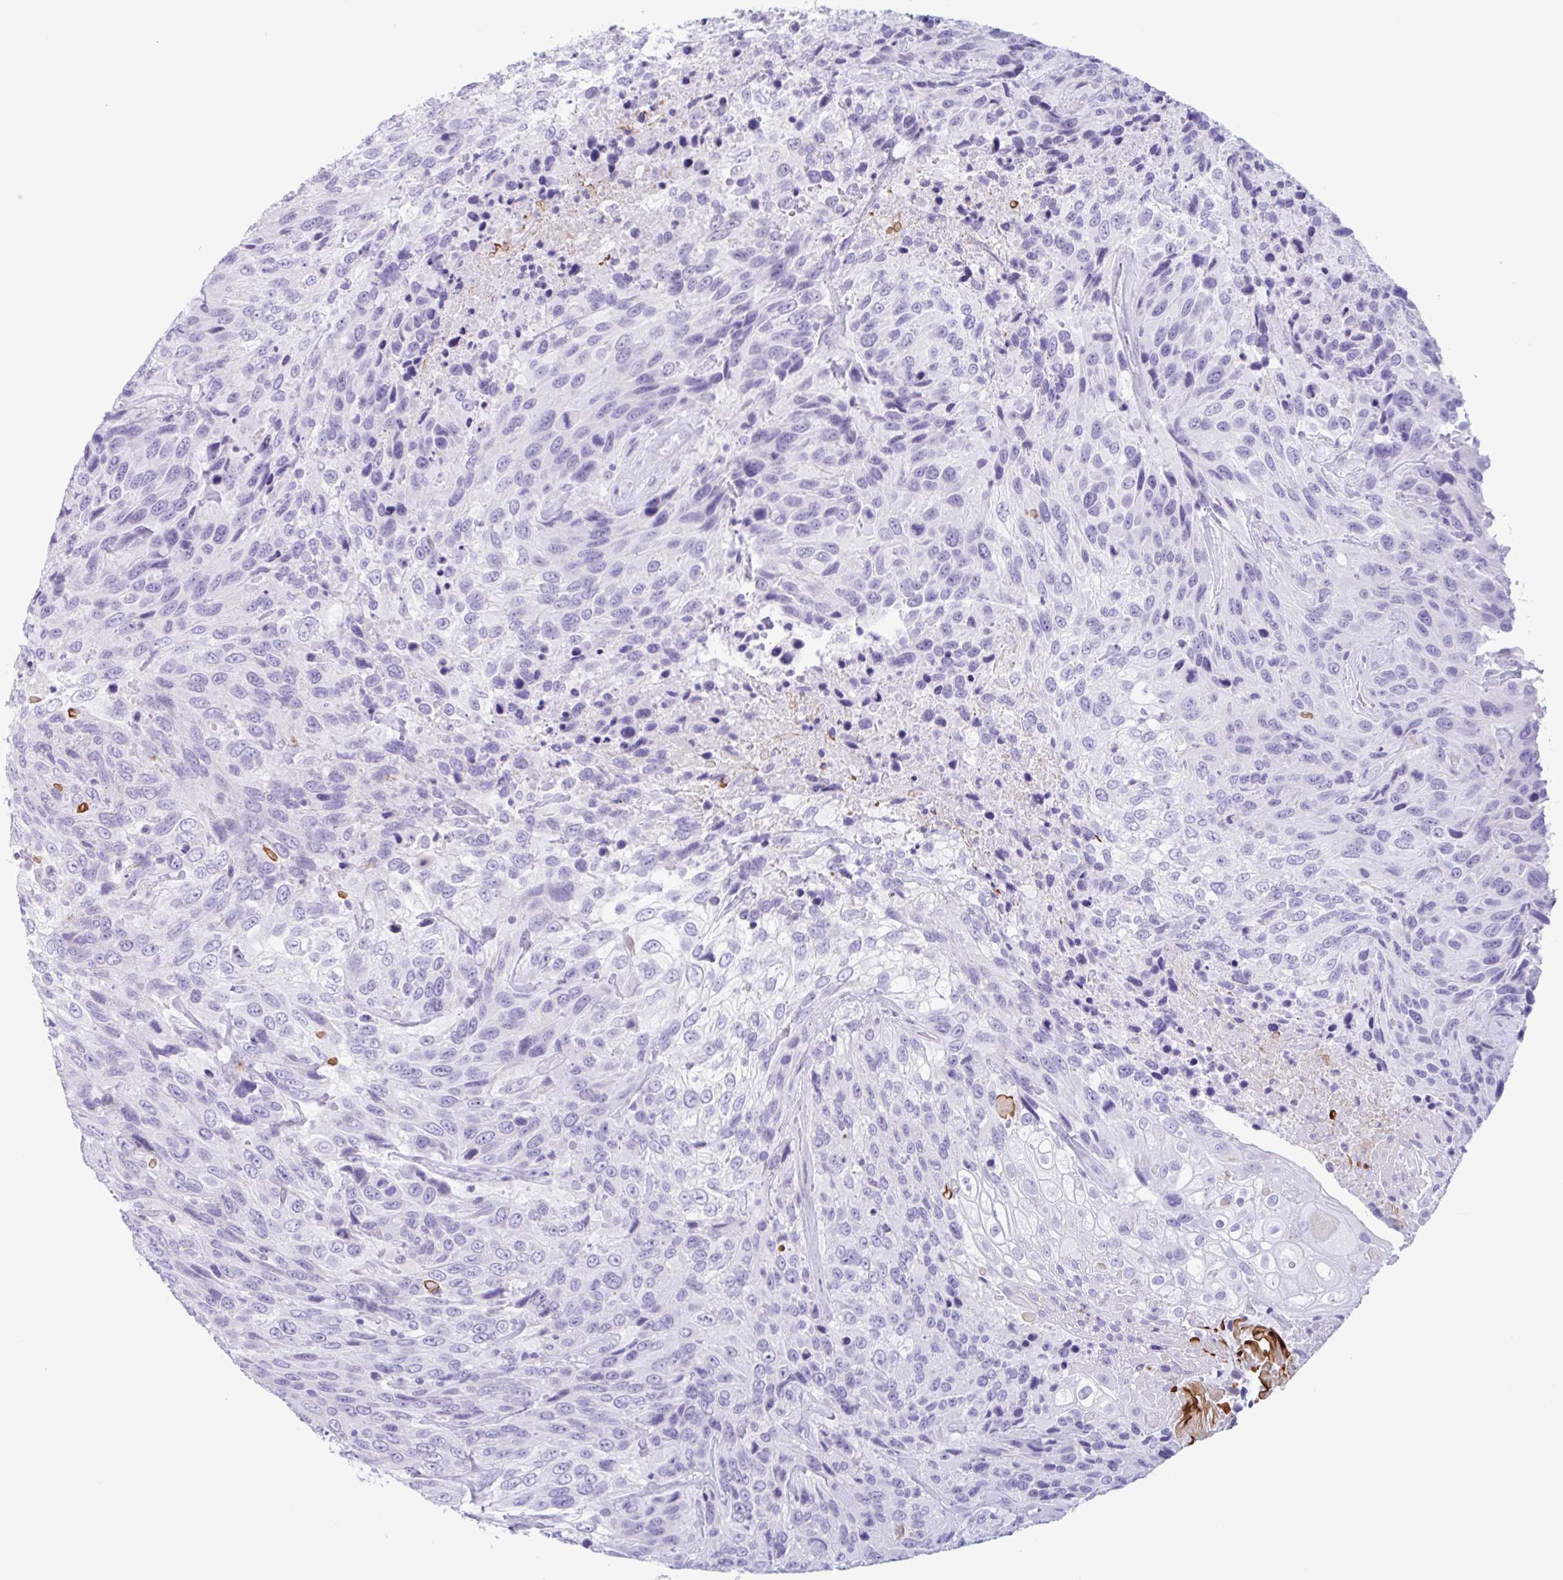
{"staining": {"intensity": "negative", "quantity": "none", "location": "none"}, "tissue": "urothelial cancer", "cell_type": "Tumor cells", "image_type": "cancer", "snomed": [{"axis": "morphology", "description": "Urothelial carcinoma, High grade"}, {"axis": "topography", "description": "Urinary bladder"}], "caption": "Tumor cells are negative for protein expression in human urothelial cancer.", "gene": "DTWD2", "patient": {"sex": "female", "age": 70}}